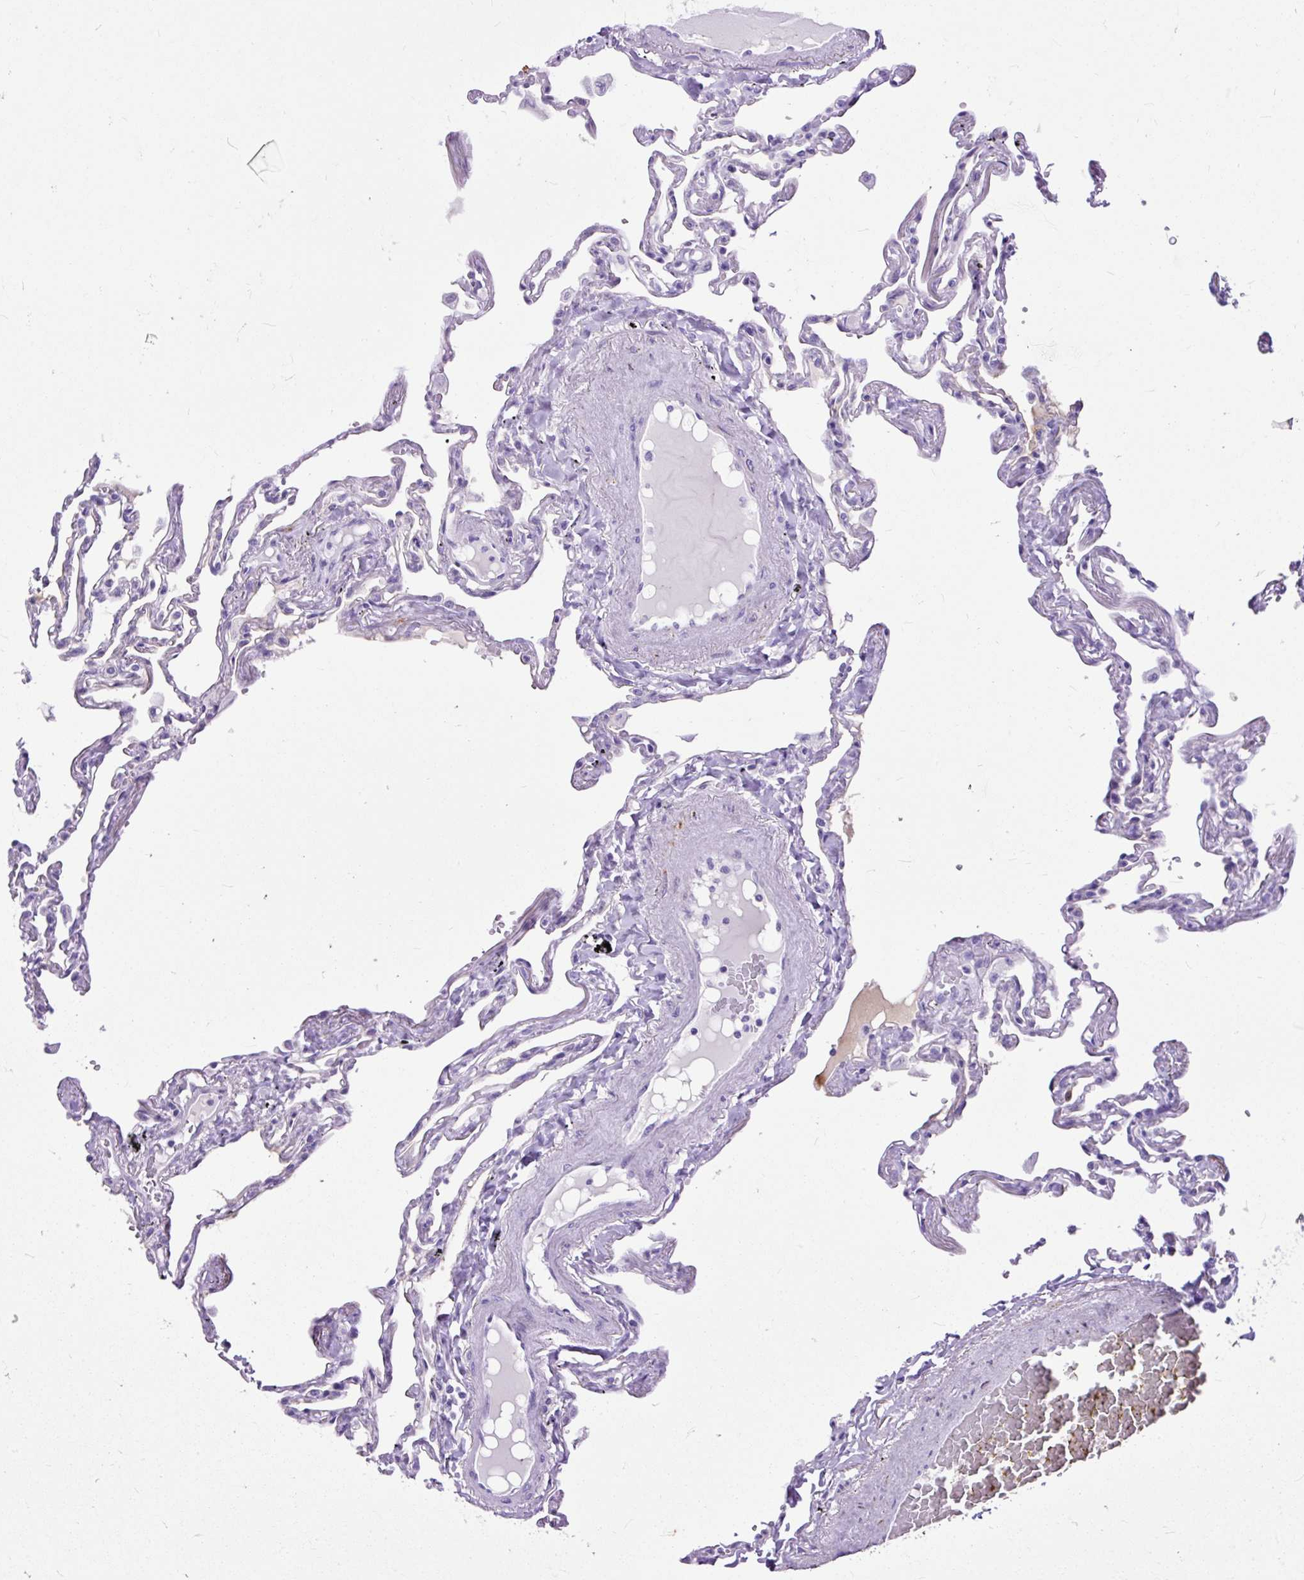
{"staining": {"intensity": "negative", "quantity": "none", "location": "none"}, "tissue": "lung", "cell_type": "Alveolar cells", "image_type": "normal", "snomed": [{"axis": "morphology", "description": "Normal tissue, NOS"}, {"axis": "topography", "description": "Lung"}], "caption": "Immunohistochemistry (IHC) of unremarkable human lung shows no positivity in alveolar cells.", "gene": "ZNF256", "patient": {"sex": "female", "age": 67}}